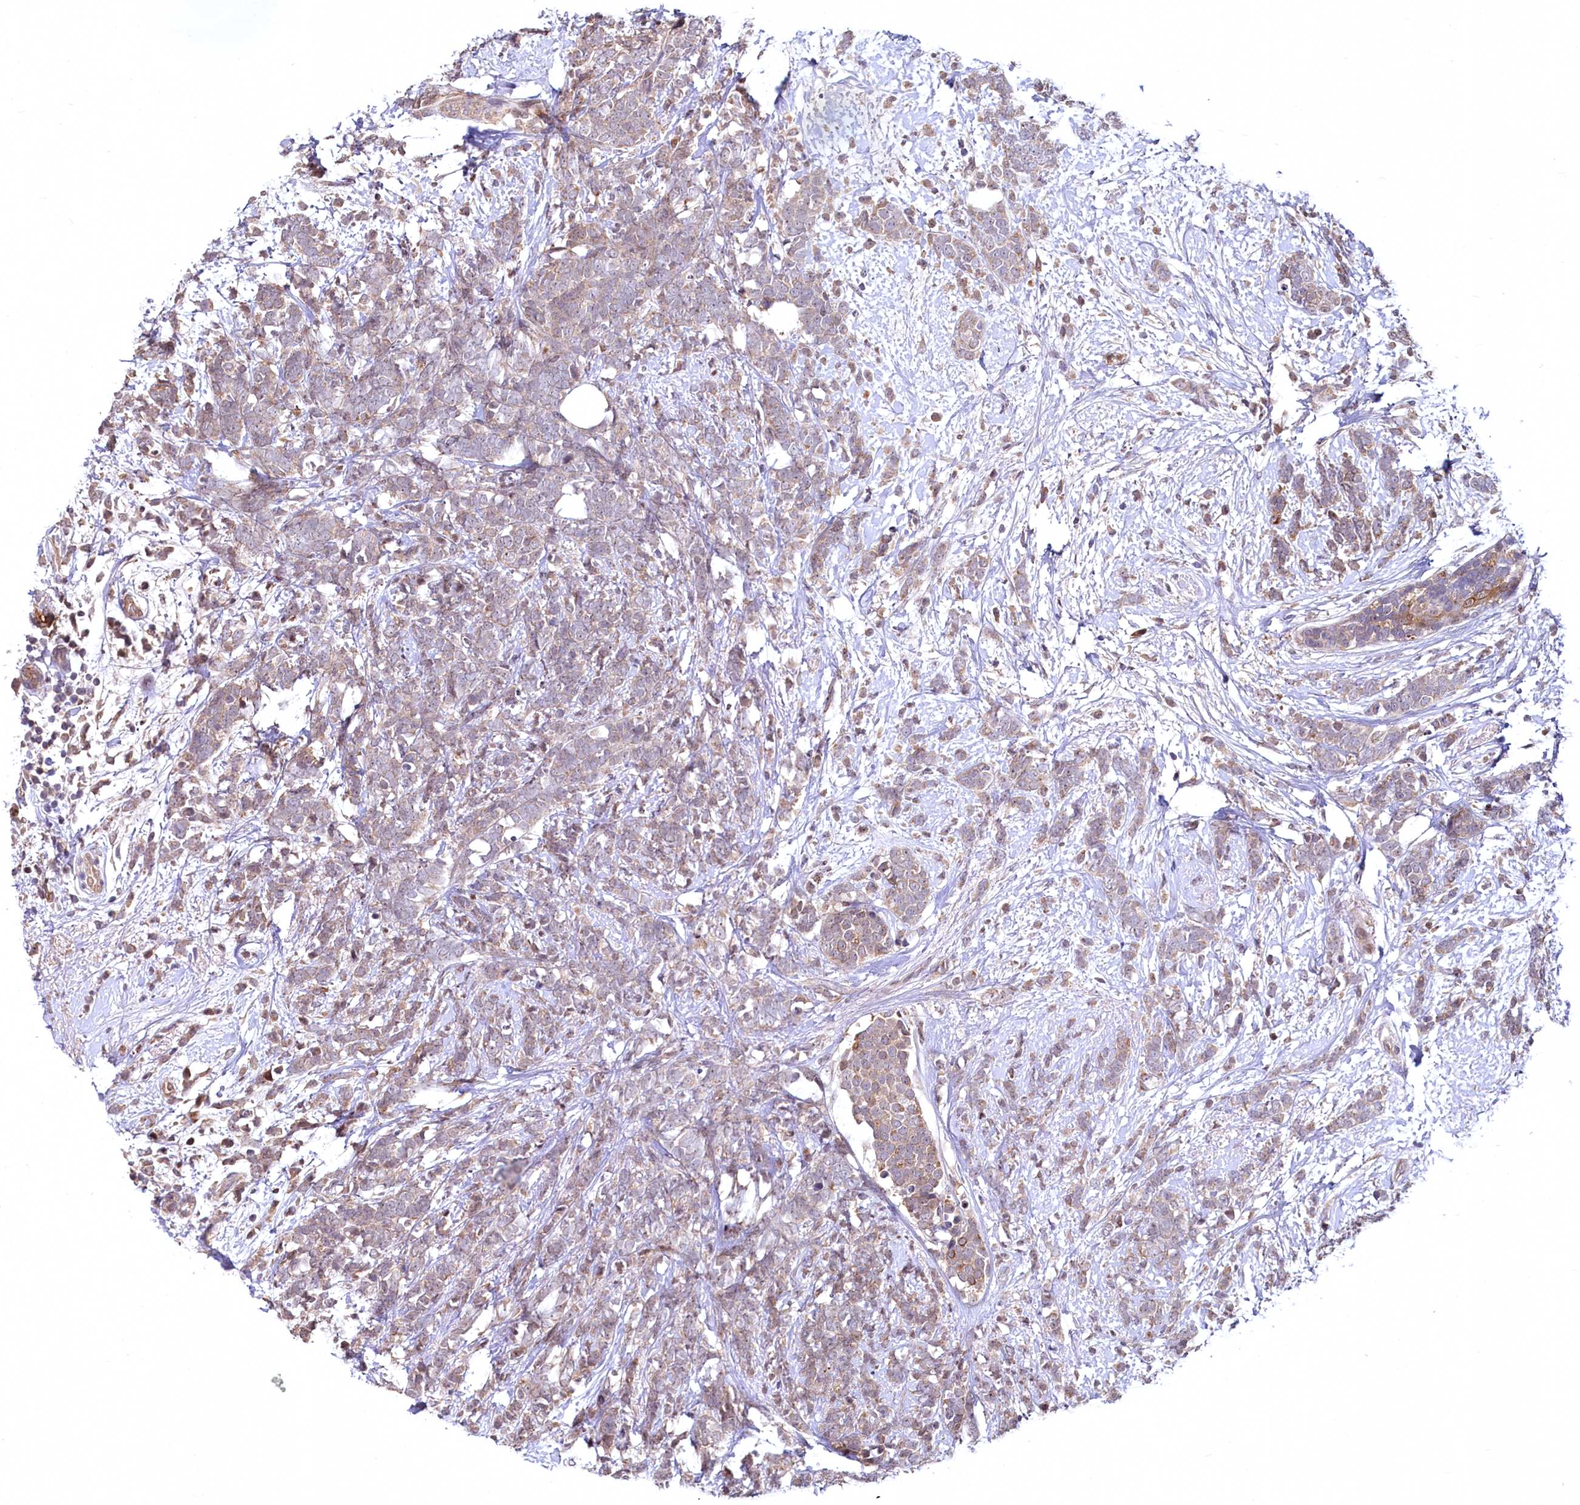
{"staining": {"intensity": "weak", "quantity": "25%-75%", "location": "cytoplasmic/membranous"}, "tissue": "breast cancer", "cell_type": "Tumor cells", "image_type": "cancer", "snomed": [{"axis": "morphology", "description": "Lobular carcinoma"}, {"axis": "topography", "description": "Breast"}], "caption": "Immunohistochemistry of human breast lobular carcinoma displays low levels of weak cytoplasmic/membranous staining in approximately 25%-75% of tumor cells.", "gene": "N4BP2L1", "patient": {"sex": "female", "age": 58}}